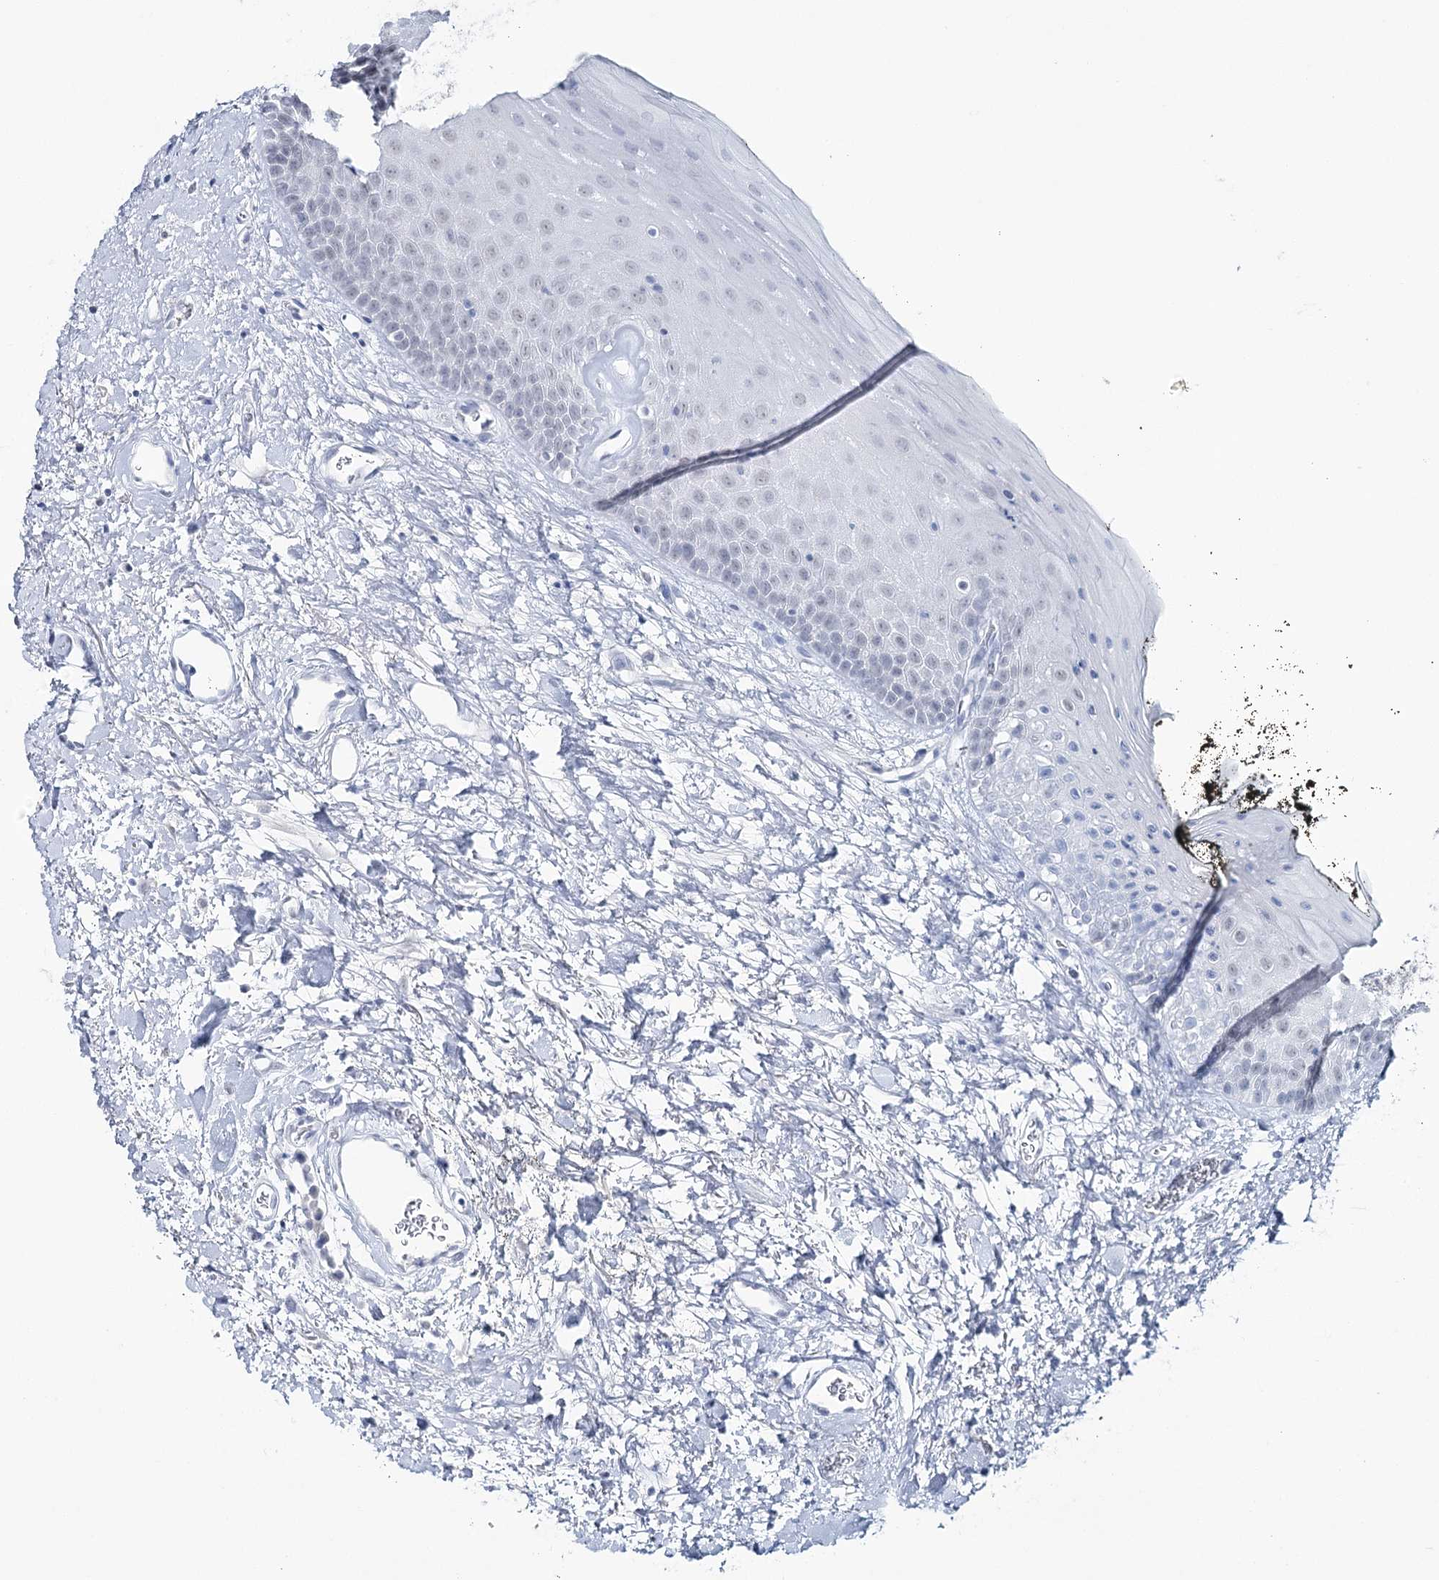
{"staining": {"intensity": "weak", "quantity": "25%-75%", "location": "nuclear"}, "tissue": "oral mucosa", "cell_type": "Squamous epithelial cells", "image_type": "normal", "snomed": [{"axis": "morphology", "description": "Normal tissue, NOS"}, {"axis": "topography", "description": "Oral tissue"}], "caption": "IHC micrograph of normal human oral mucosa stained for a protein (brown), which reveals low levels of weak nuclear positivity in about 25%-75% of squamous epithelial cells.", "gene": "ZC3H8", "patient": {"sex": "male", "age": 74}}